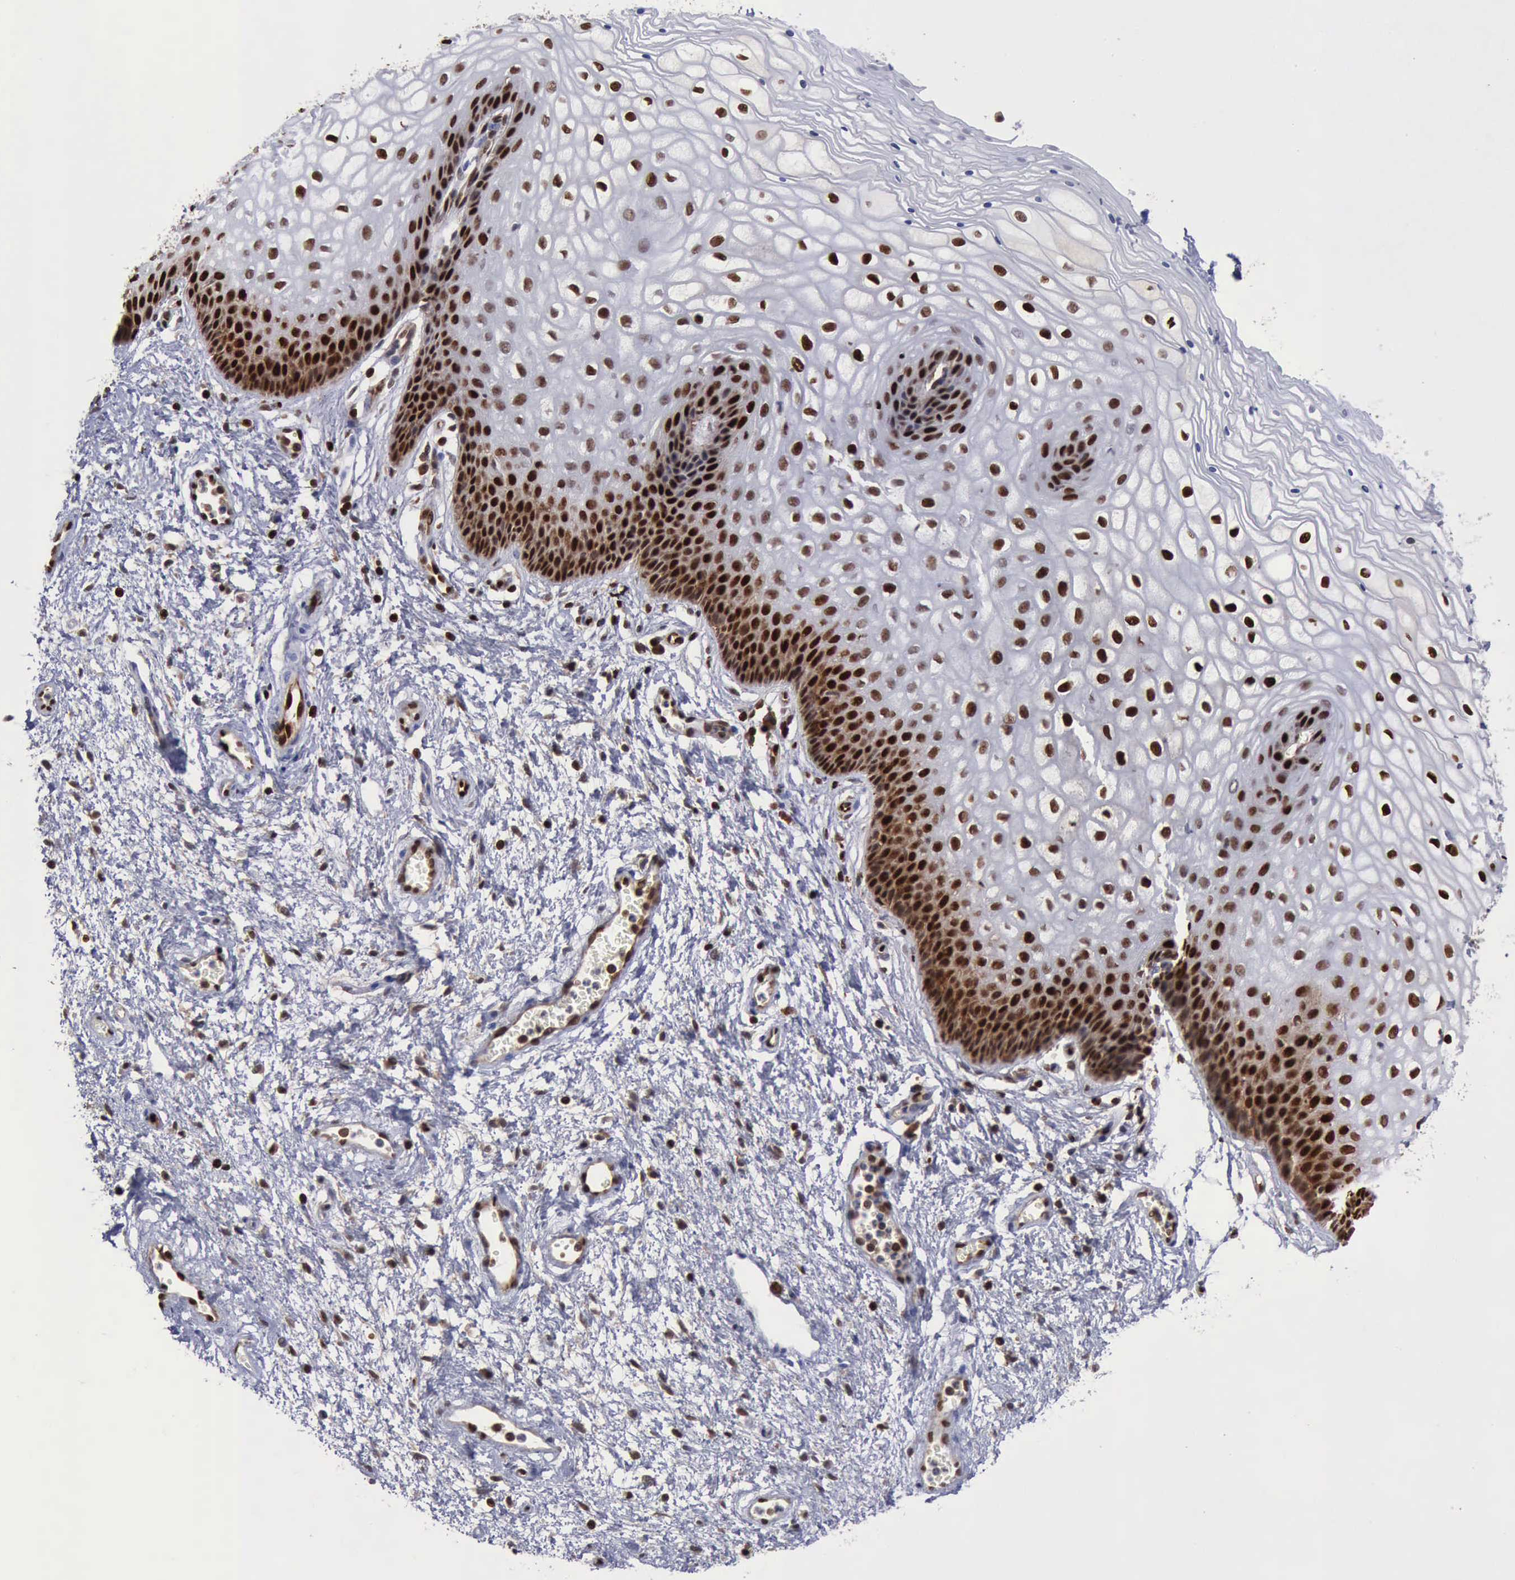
{"staining": {"intensity": "strong", "quantity": ">75%", "location": "nuclear"}, "tissue": "vagina", "cell_type": "Squamous epithelial cells", "image_type": "normal", "snomed": [{"axis": "morphology", "description": "Normal tissue, NOS"}, {"axis": "topography", "description": "Vagina"}, {"axis": "topography", "description": "Fallopian tube"}], "caption": "Strong nuclear positivity for a protein is identified in about >75% of squamous epithelial cells of benign vagina using IHC.", "gene": "PDCD4", "patient": {"sex": "female", "age": 38}}